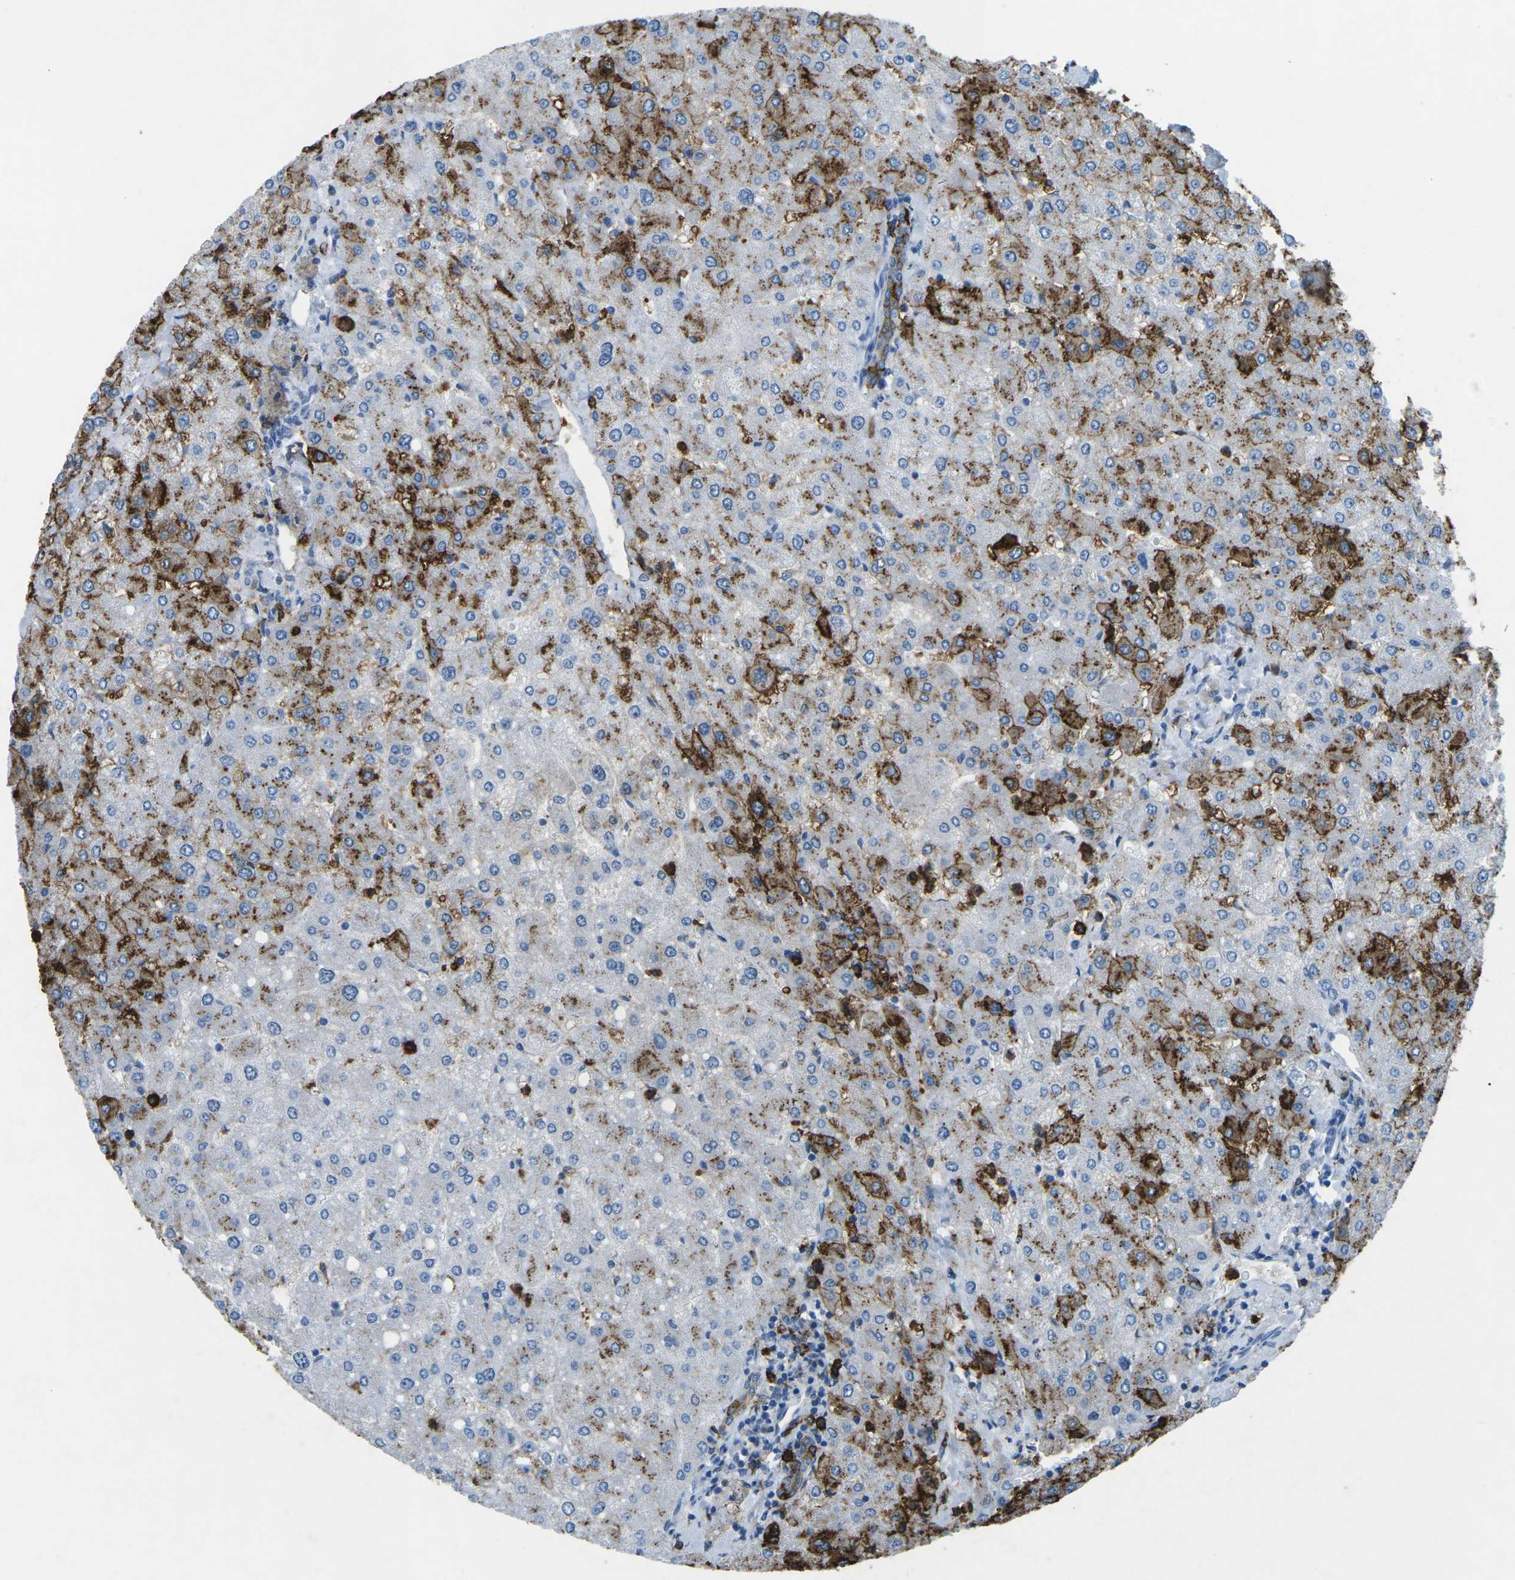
{"staining": {"intensity": "moderate", "quantity": ">75%", "location": "cytoplasmic/membranous"}, "tissue": "liver", "cell_type": "Cholangiocytes", "image_type": "normal", "snomed": [{"axis": "morphology", "description": "Normal tissue, NOS"}, {"axis": "topography", "description": "Liver"}], "caption": "This is an image of immunohistochemistry (IHC) staining of benign liver, which shows moderate staining in the cytoplasmic/membranous of cholangiocytes.", "gene": "CTAGE1", "patient": {"sex": "male", "age": 55}}